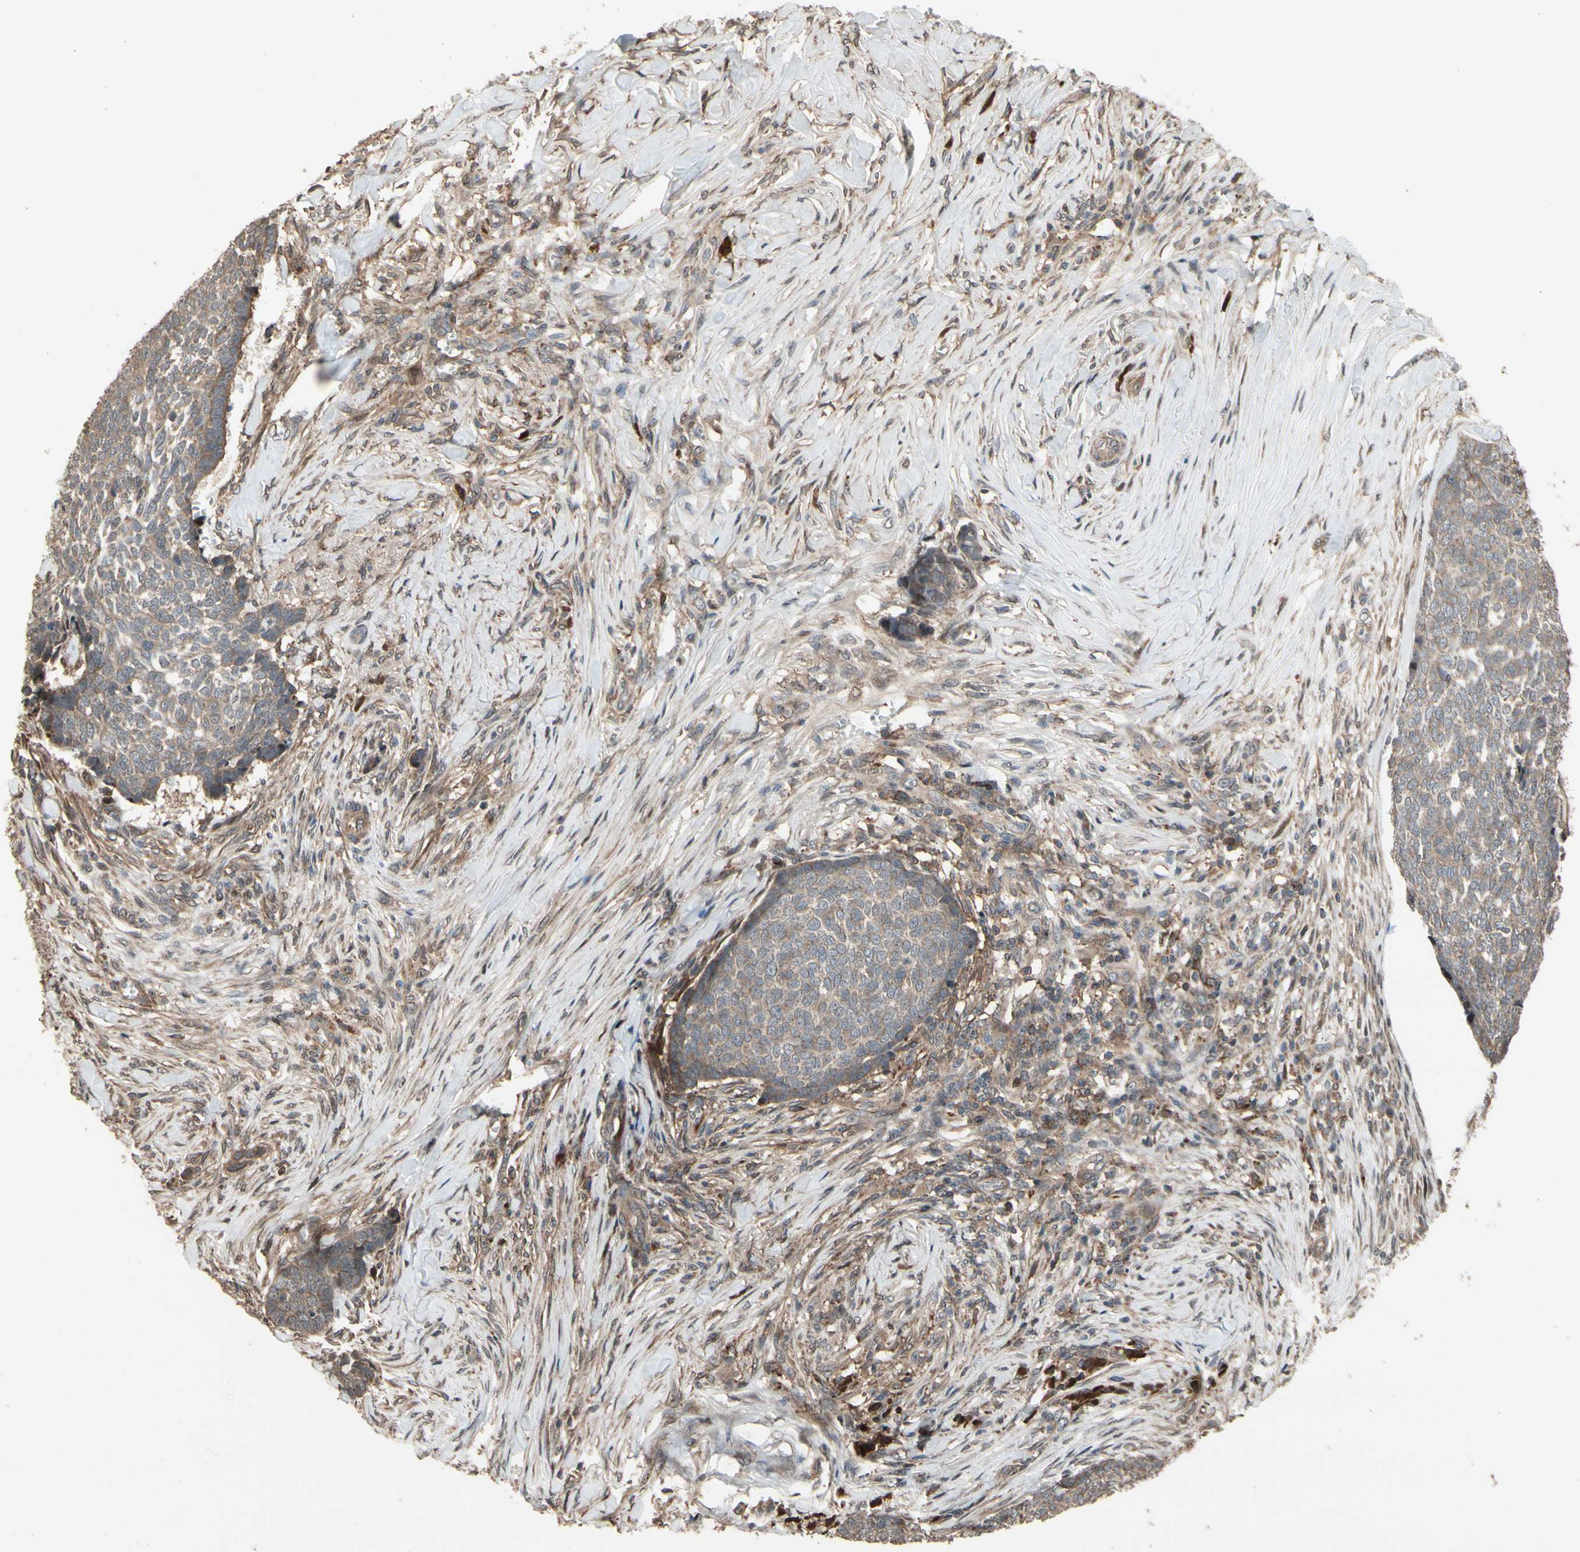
{"staining": {"intensity": "weak", "quantity": "25%-75%", "location": "cytoplasmic/membranous"}, "tissue": "skin cancer", "cell_type": "Tumor cells", "image_type": "cancer", "snomed": [{"axis": "morphology", "description": "Basal cell carcinoma"}, {"axis": "topography", "description": "Skin"}], "caption": "The image shows staining of skin cancer, revealing weak cytoplasmic/membranous protein staining (brown color) within tumor cells. (Stains: DAB (3,3'-diaminobenzidine) in brown, nuclei in blue, Microscopy: brightfield microscopy at high magnification).", "gene": "CSF1R", "patient": {"sex": "male", "age": 84}}